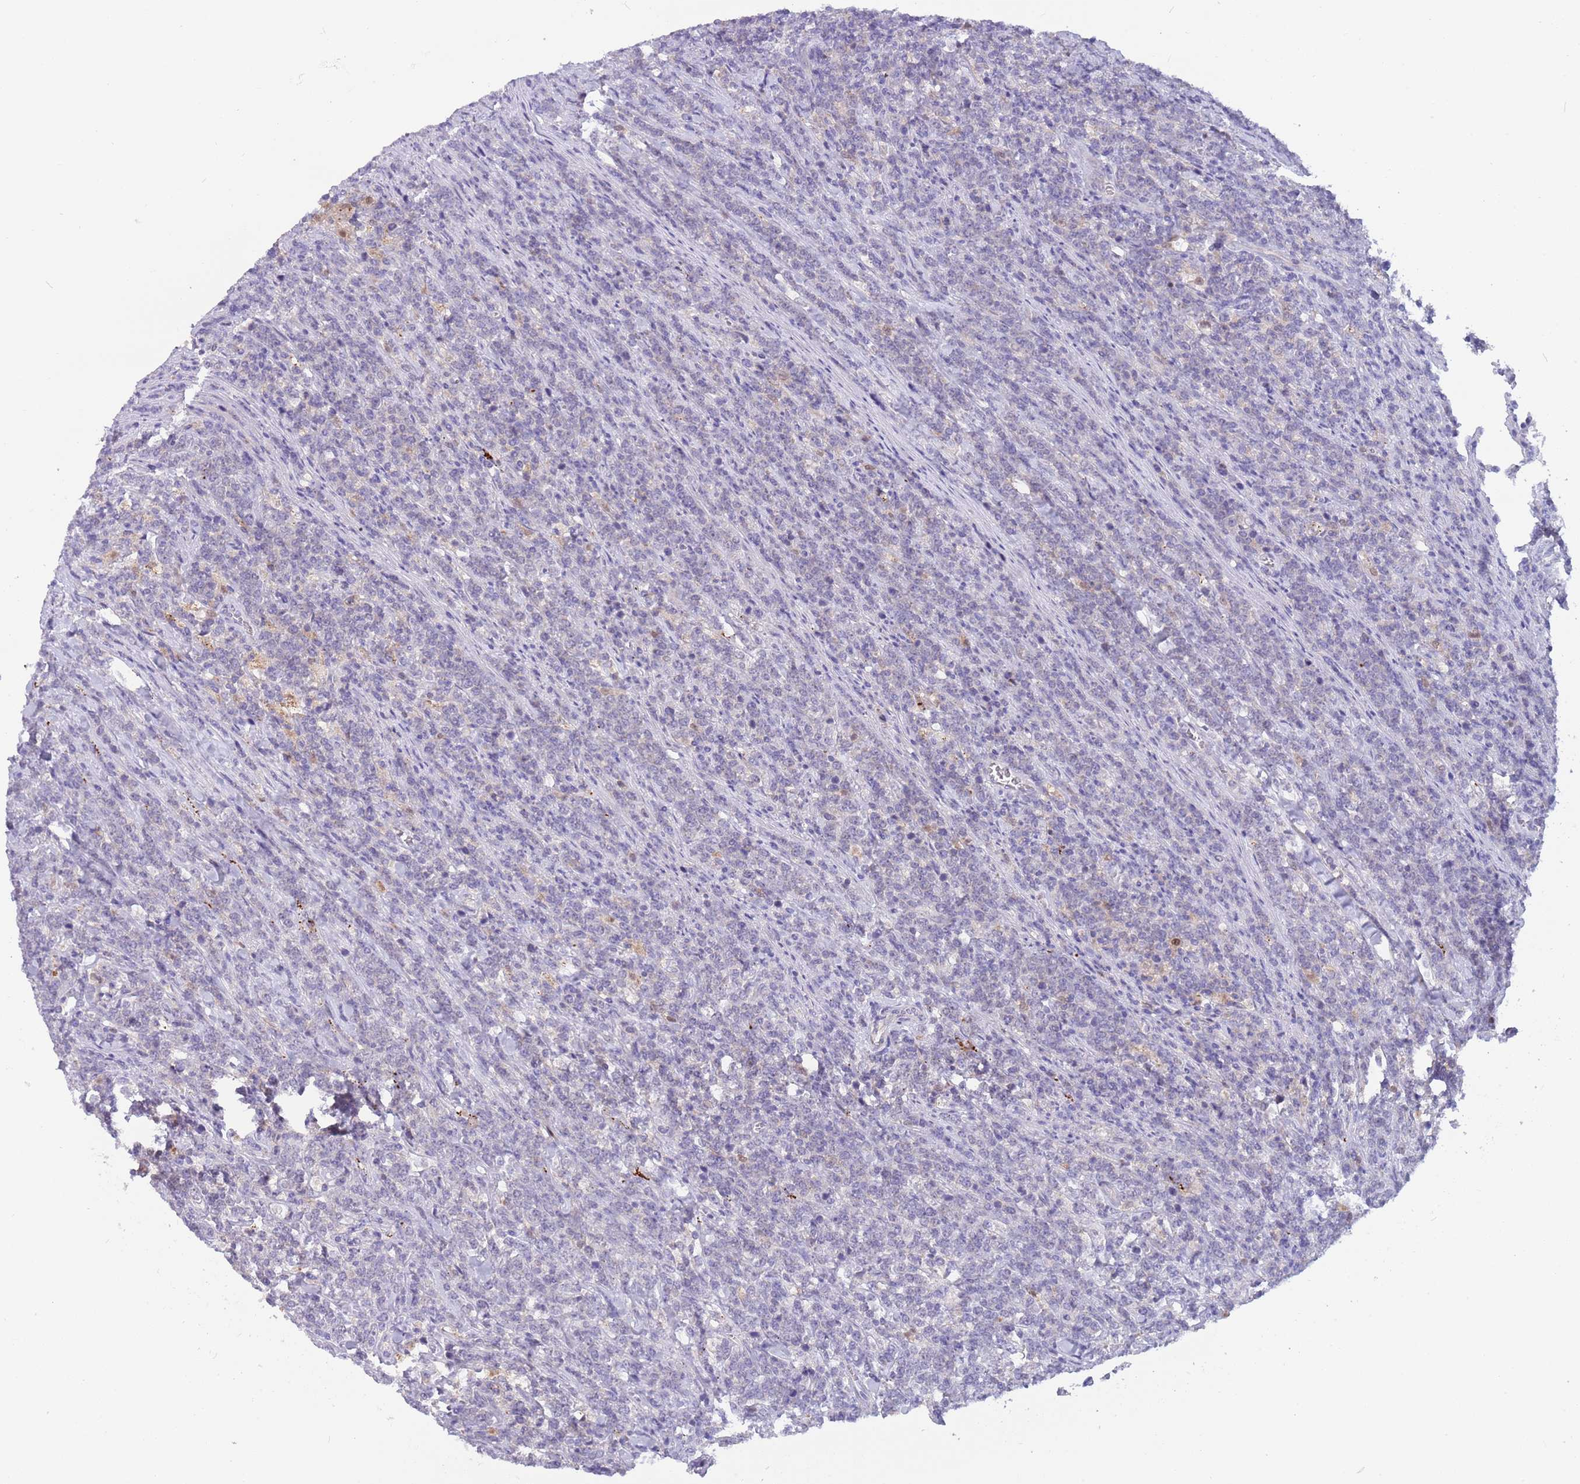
{"staining": {"intensity": "negative", "quantity": "none", "location": "none"}, "tissue": "lymphoma", "cell_type": "Tumor cells", "image_type": "cancer", "snomed": [{"axis": "morphology", "description": "Malignant lymphoma, non-Hodgkin's type, High grade"}, {"axis": "topography", "description": "Small intestine"}], "caption": "IHC histopathology image of neoplastic tissue: lymphoma stained with DAB demonstrates no significant protein staining in tumor cells.", "gene": "DDHD1", "patient": {"sex": "male", "age": 8}}